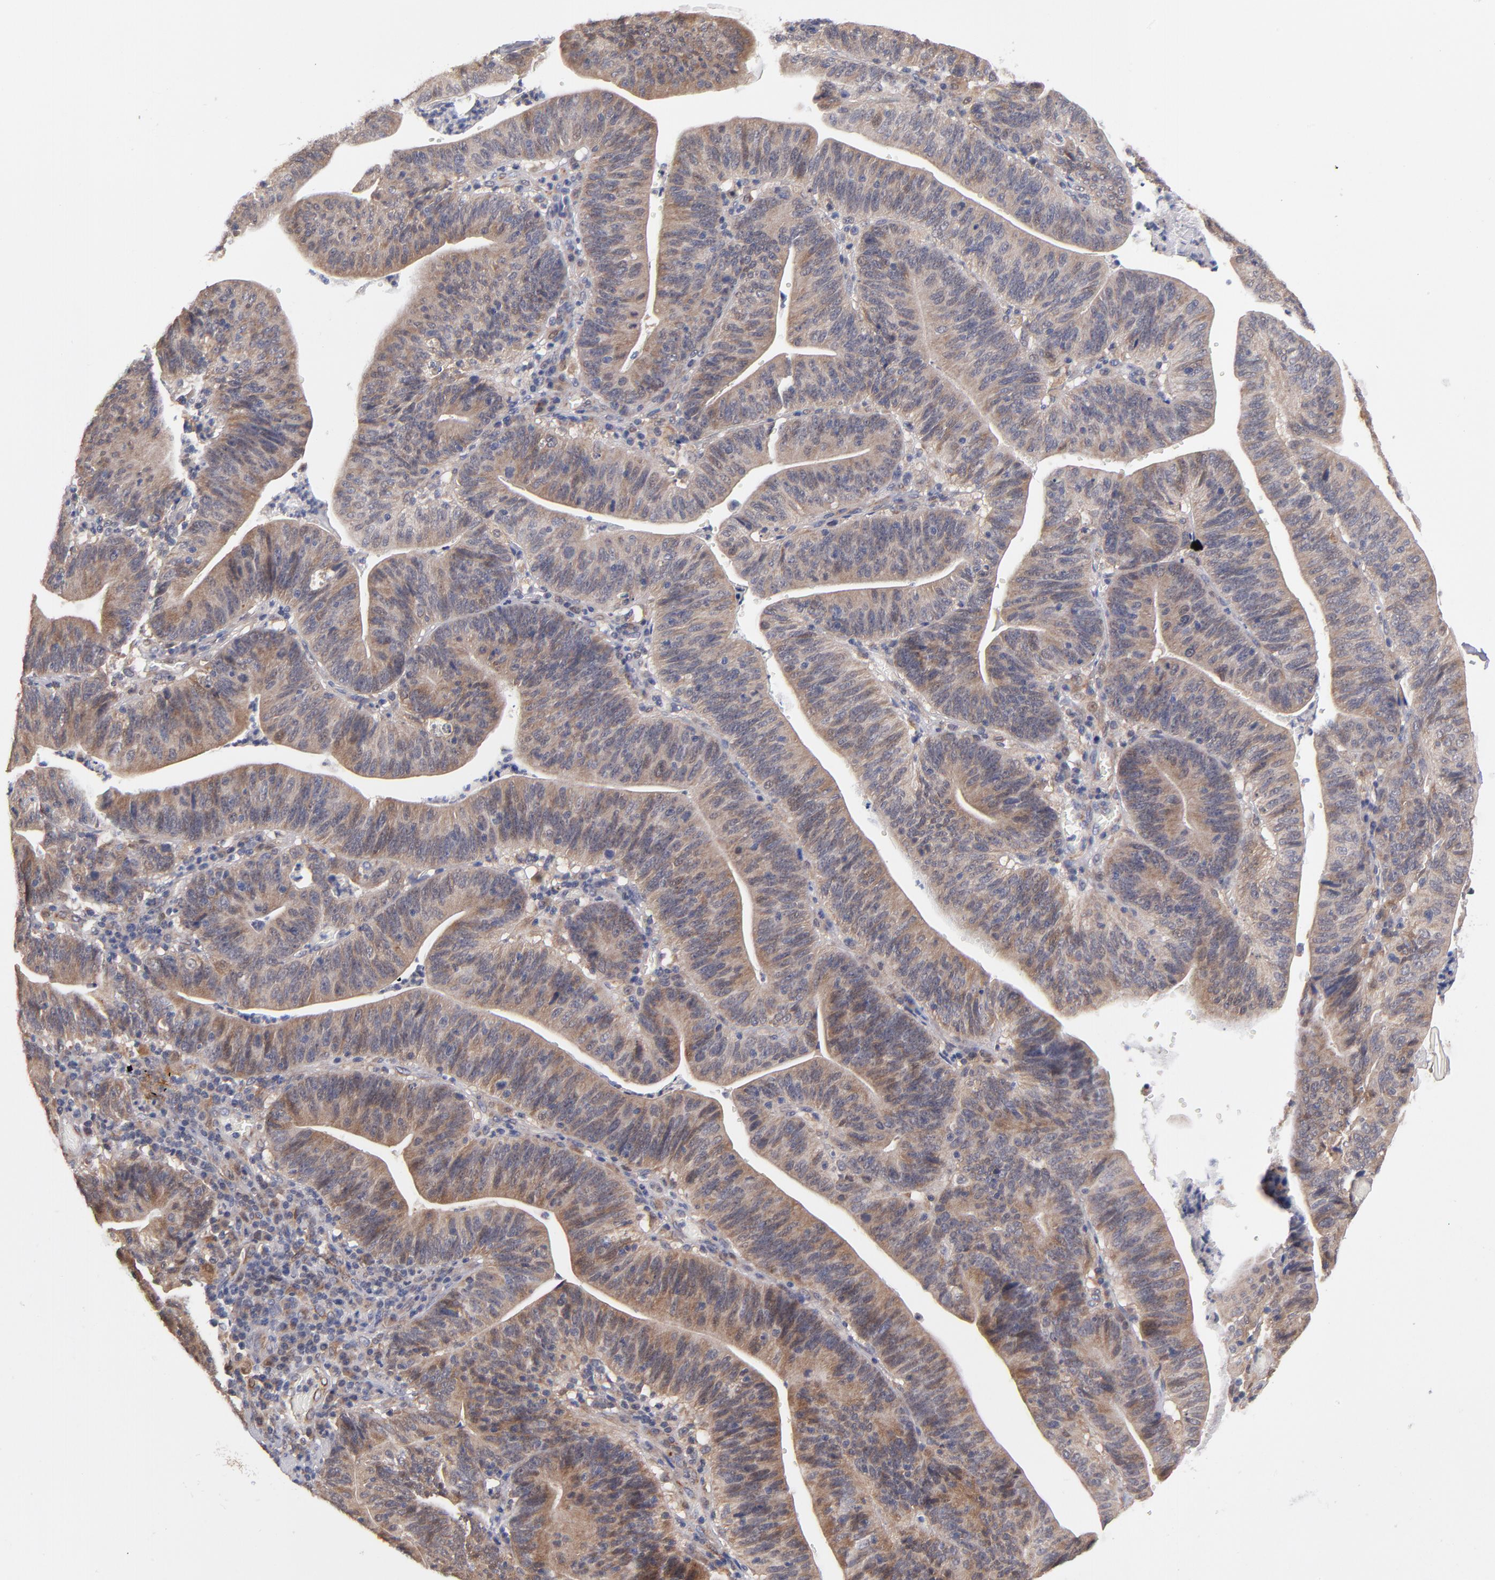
{"staining": {"intensity": "moderate", "quantity": ">75%", "location": "cytoplasmic/membranous"}, "tissue": "stomach cancer", "cell_type": "Tumor cells", "image_type": "cancer", "snomed": [{"axis": "morphology", "description": "Adenocarcinoma, NOS"}, {"axis": "topography", "description": "Stomach, lower"}], "caption": "Immunohistochemistry of stomach cancer (adenocarcinoma) exhibits medium levels of moderate cytoplasmic/membranous staining in approximately >75% of tumor cells. (IHC, brightfield microscopy, high magnification).", "gene": "GMFG", "patient": {"sex": "female", "age": 86}}